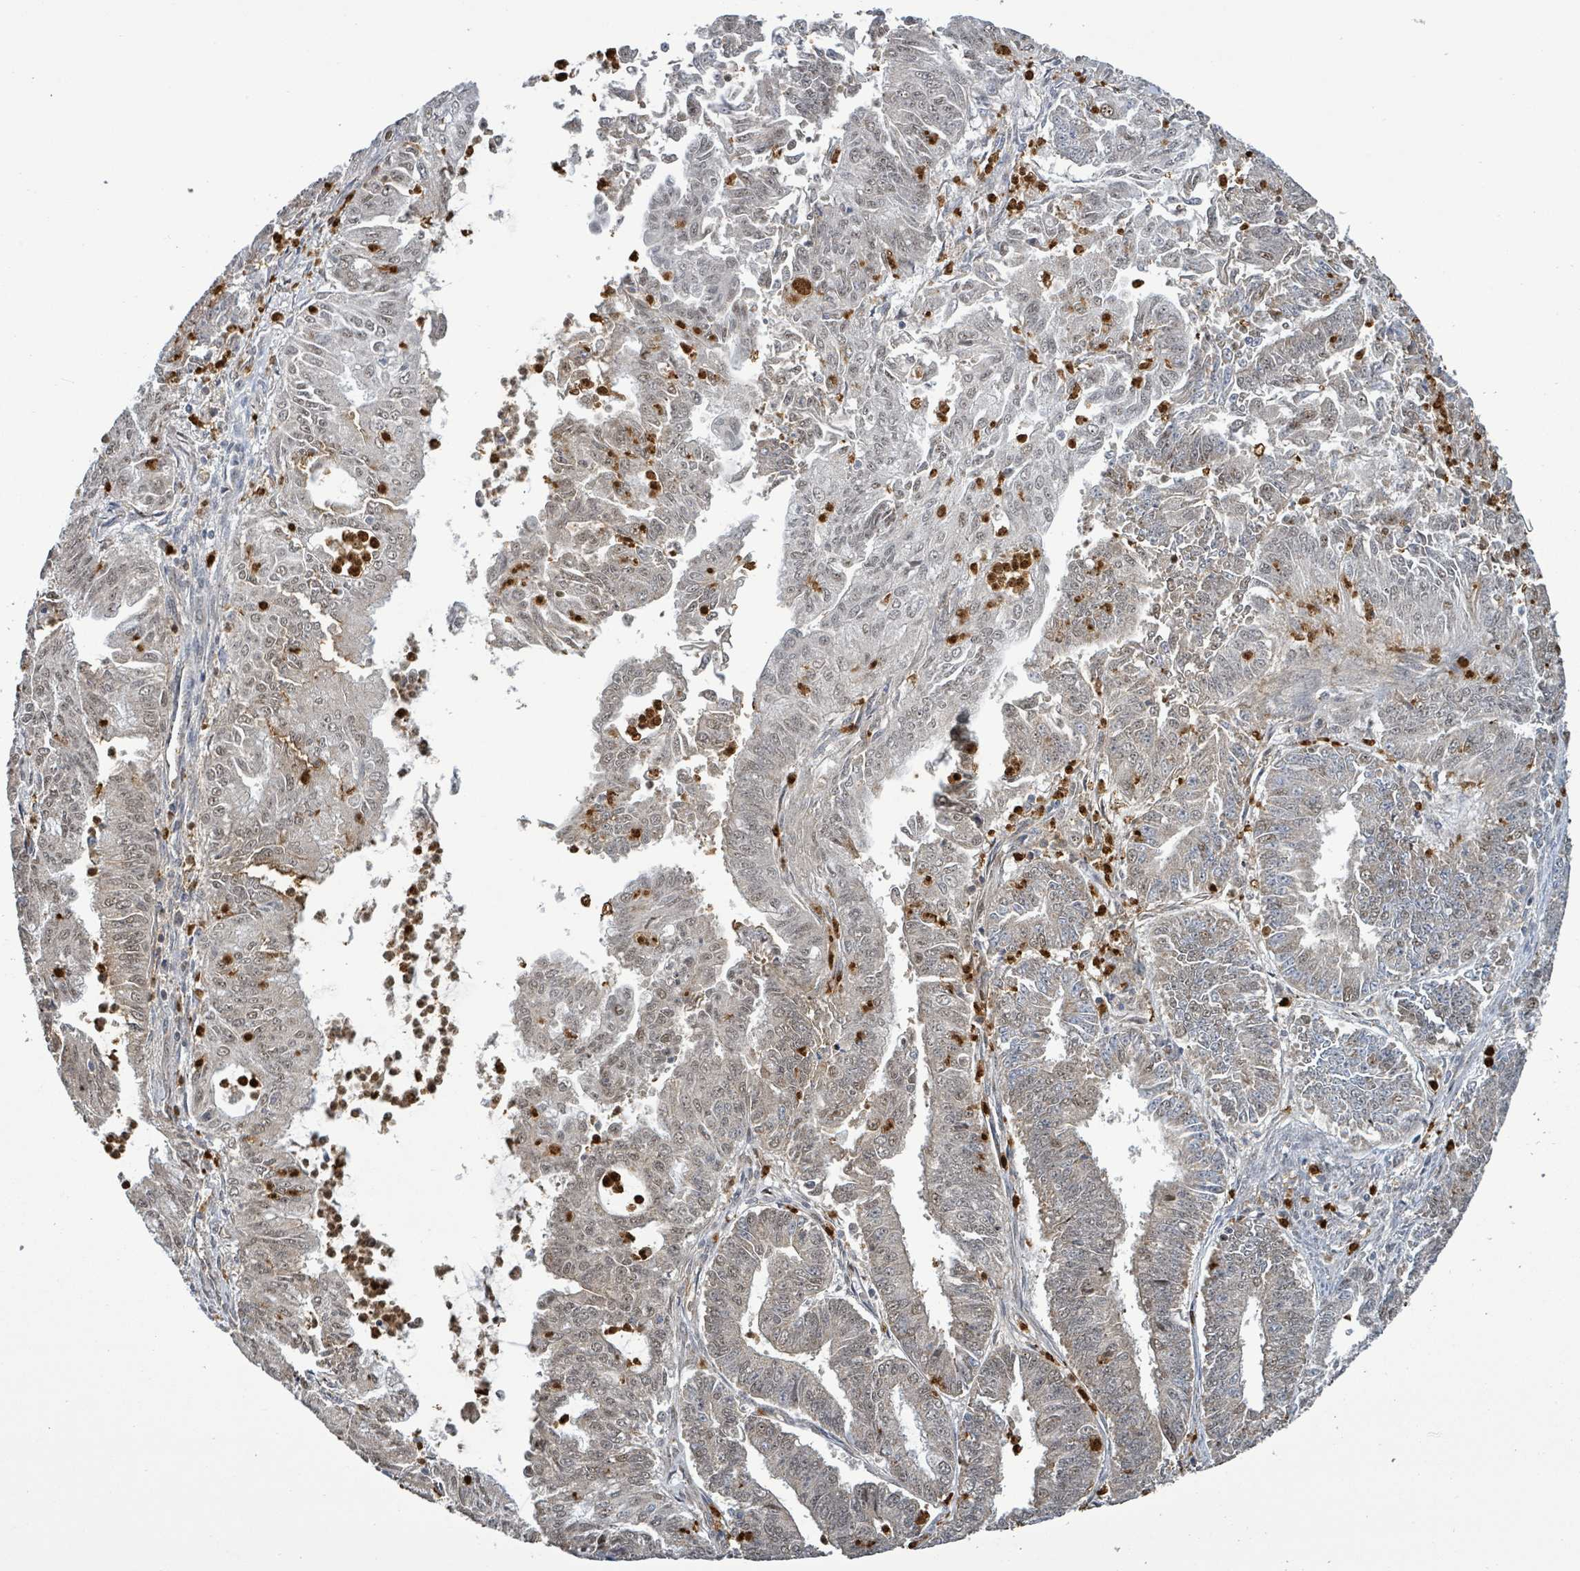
{"staining": {"intensity": "weak", "quantity": "<25%", "location": "nuclear"}, "tissue": "endometrial cancer", "cell_type": "Tumor cells", "image_type": "cancer", "snomed": [{"axis": "morphology", "description": "Adenocarcinoma, NOS"}, {"axis": "topography", "description": "Endometrium"}], "caption": "Endometrial cancer (adenocarcinoma) was stained to show a protein in brown. There is no significant staining in tumor cells.", "gene": "COQ6", "patient": {"sex": "female", "age": 73}}